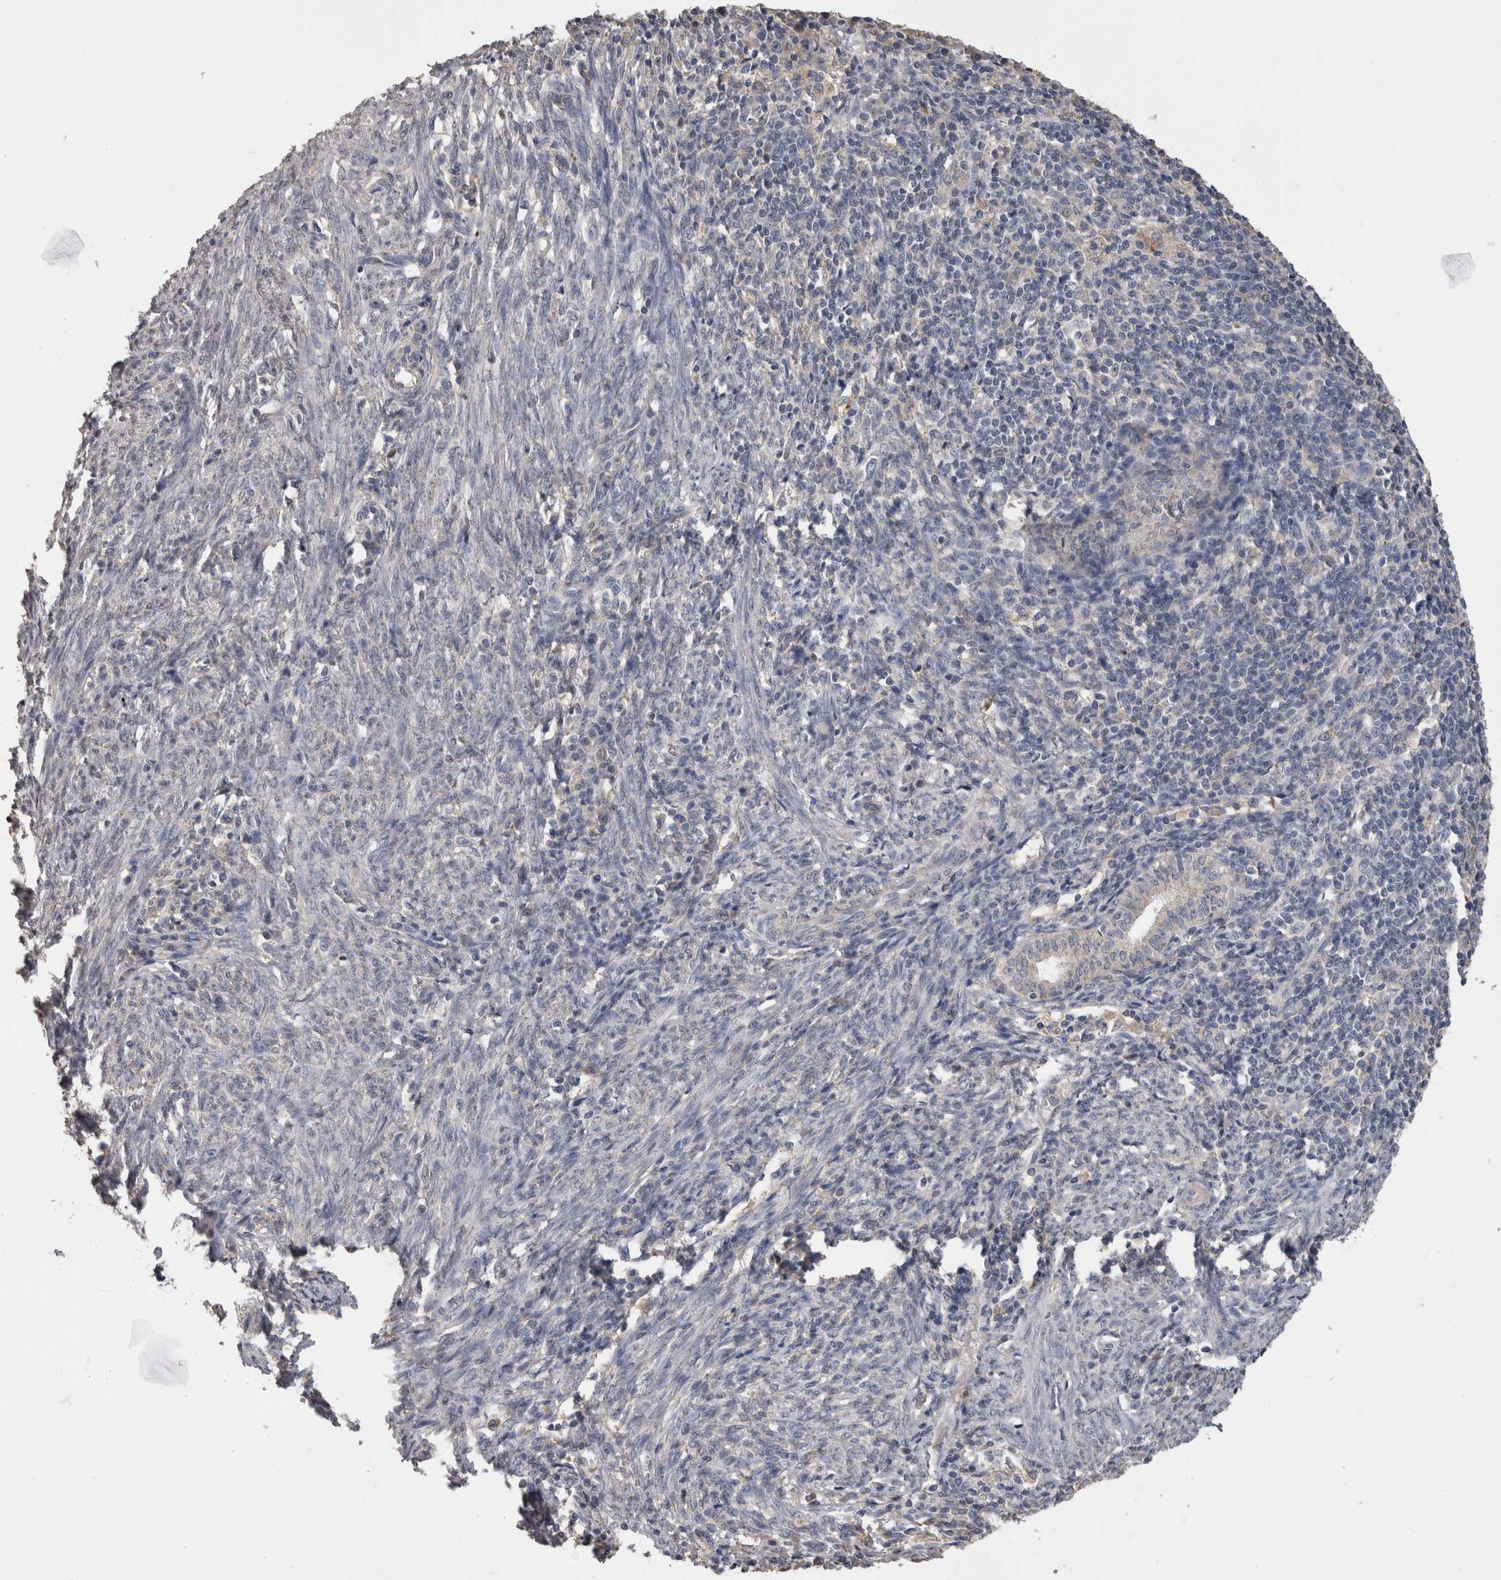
{"staining": {"intensity": "weak", "quantity": "<25%", "location": "cytoplasmic/membranous"}, "tissue": "endometrial cancer", "cell_type": "Tumor cells", "image_type": "cancer", "snomed": [{"axis": "morphology", "description": "Adenocarcinoma, NOS"}, {"axis": "topography", "description": "Uterus"}], "caption": "High power microscopy histopathology image of an immunohistochemistry (IHC) micrograph of adenocarcinoma (endometrial), revealing no significant staining in tumor cells.", "gene": "CNTFR", "patient": {"sex": "female", "age": 77}}